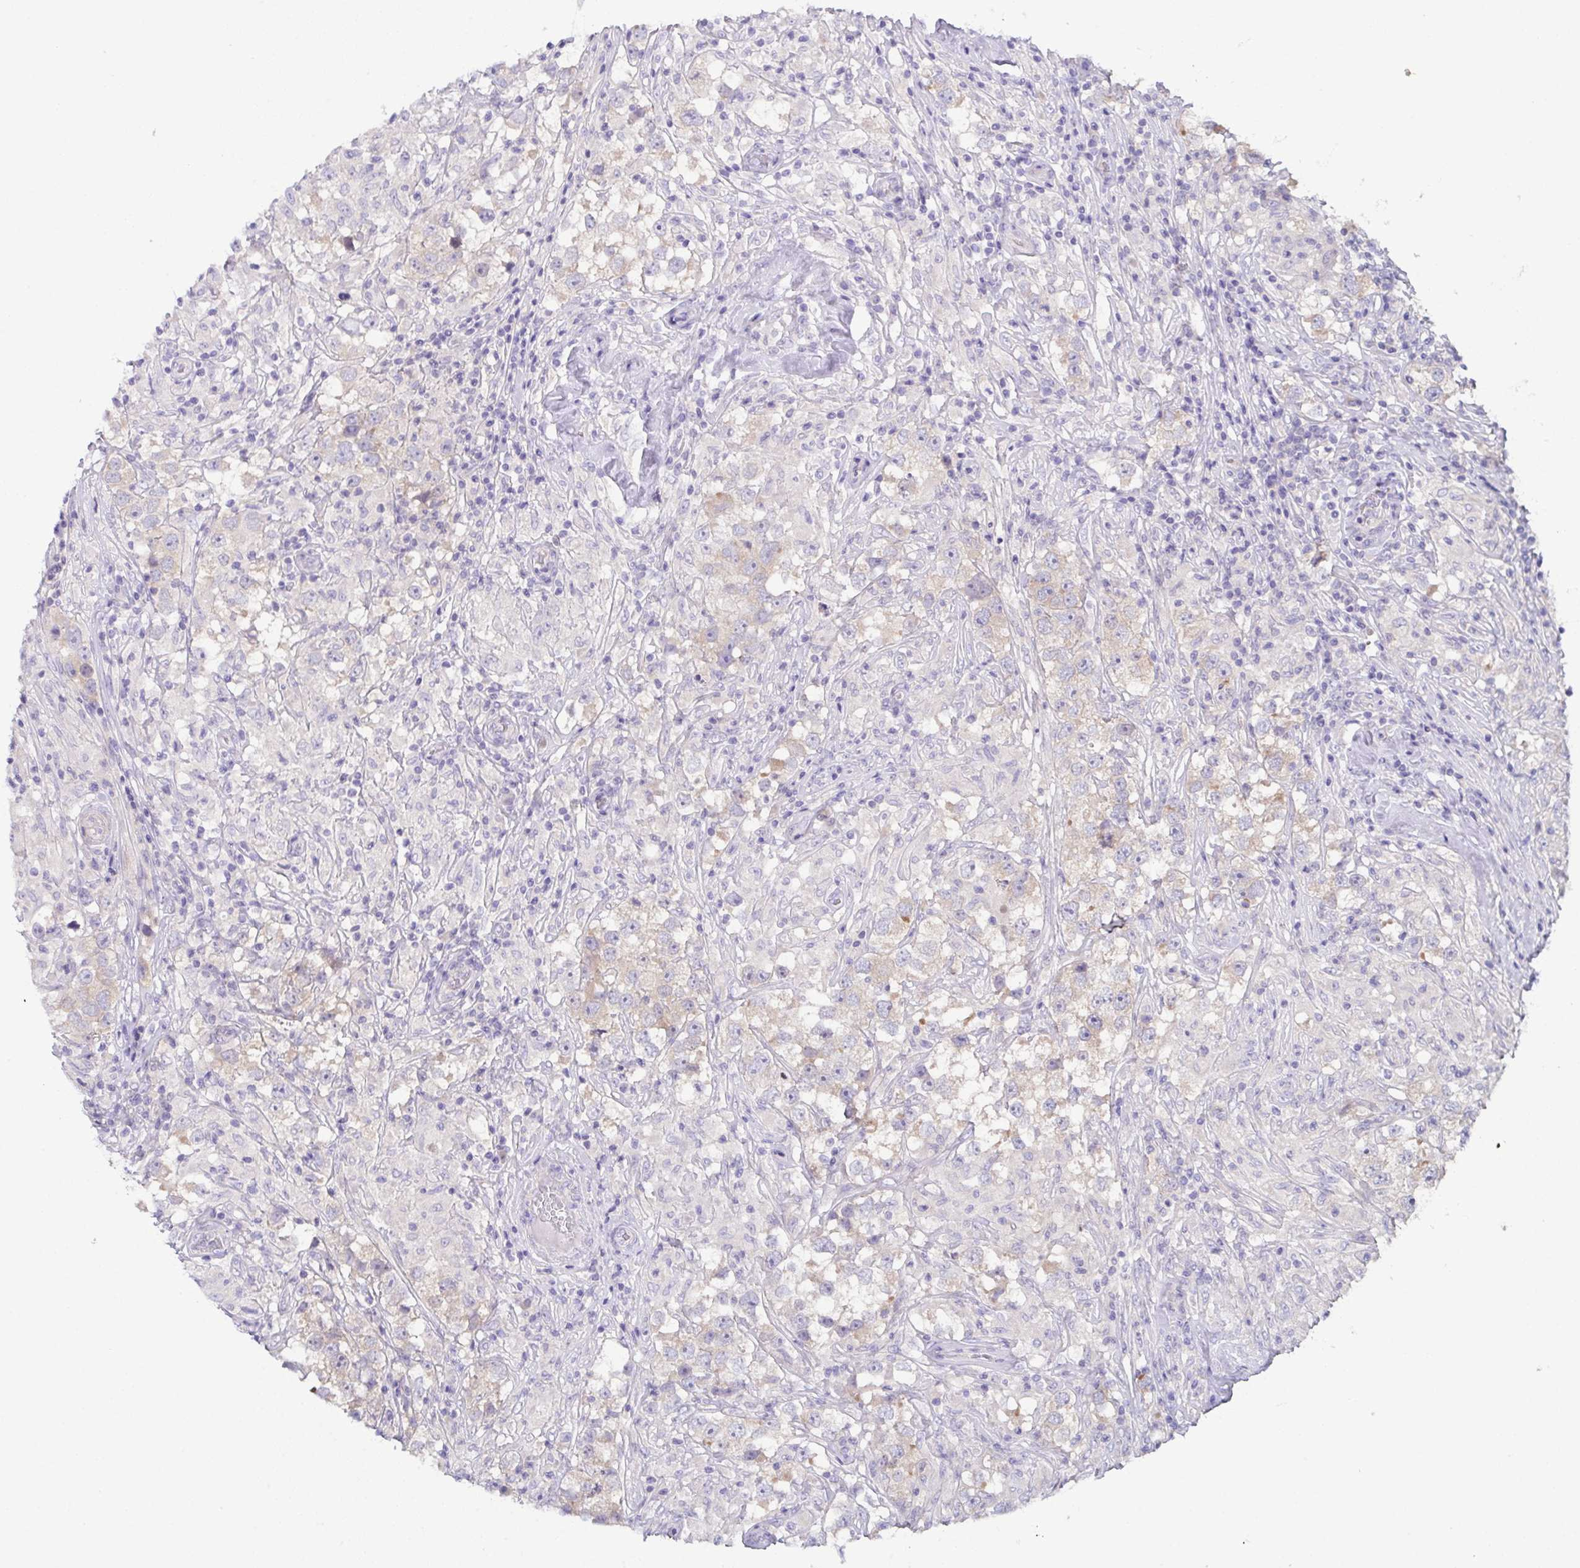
{"staining": {"intensity": "weak", "quantity": "<25%", "location": "cytoplasmic/membranous"}, "tissue": "testis cancer", "cell_type": "Tumor cells", "image_type": "cancer", "snomed": [{"axis": "morphology", "description": "Seminoma, NOS"}, {"axis": "topography", "description": "Testis"}], "caption": "Immunohistochemical staining of human testis seminoma demonstrates no significant staining in tumor cells.", "gene": "CFAP97D1", "patient": {"sex": "male", "age": 46}}